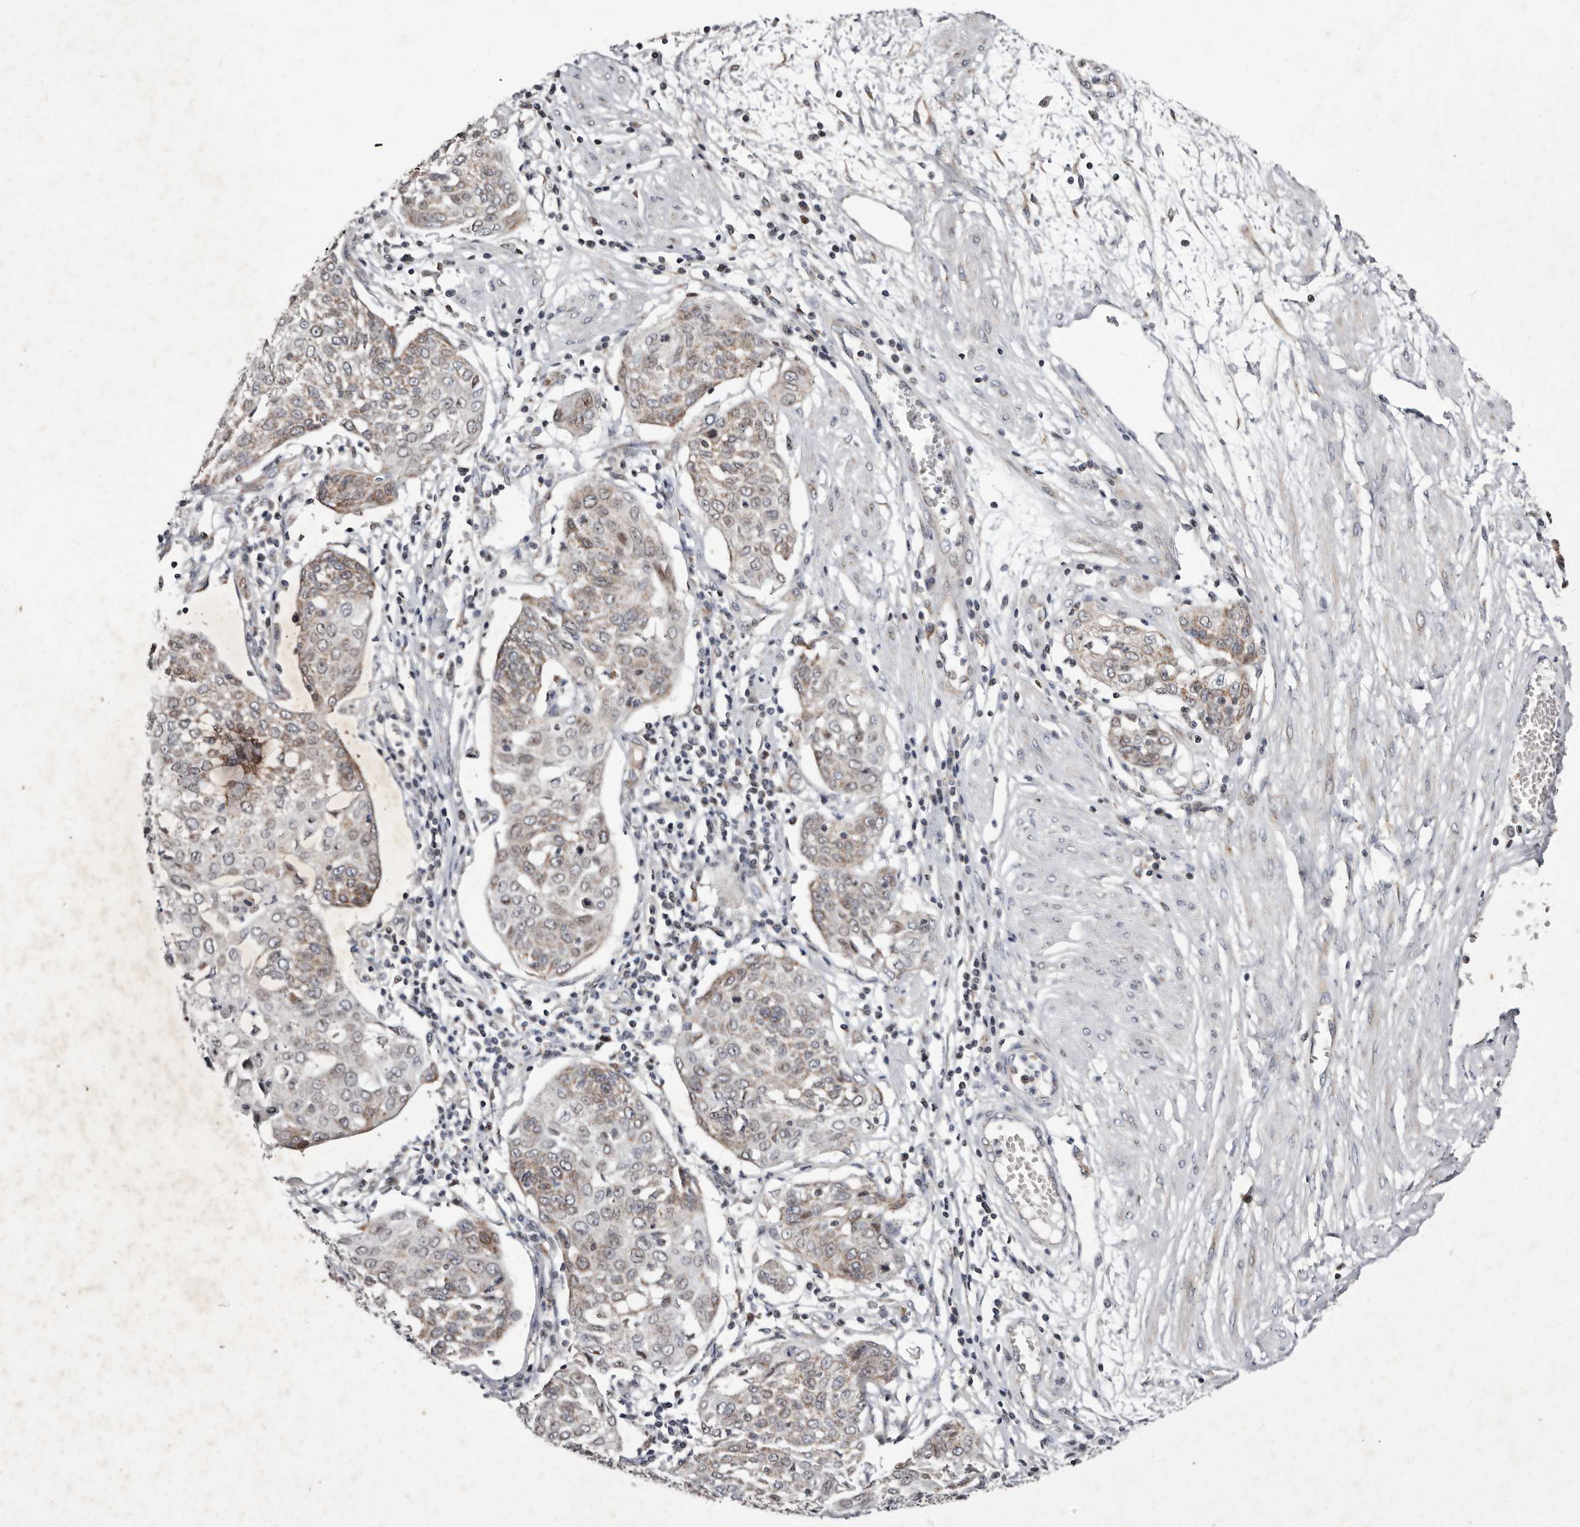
{"staining": {"intensity": "moderate", "quantity": "25%-75%", "location": "cytoplasmic/membranous,nuclear"}, "tissue": "cervical cancer", "cell_type": "Tumor cells", "image_type": "cancer", "snomed": [{"axis": "morphology", "description": "Squamous cell carcinoma, NOS"}, {"axis": "topography", "description": "Cervix"}], "caption": "Cervical cancer (squamous cell carcinoma) stained with a protein marker reveals moderate staining in tumor cells.", "gene": "TIMM17B", "patient": {"sex": "female", "age": 34}}